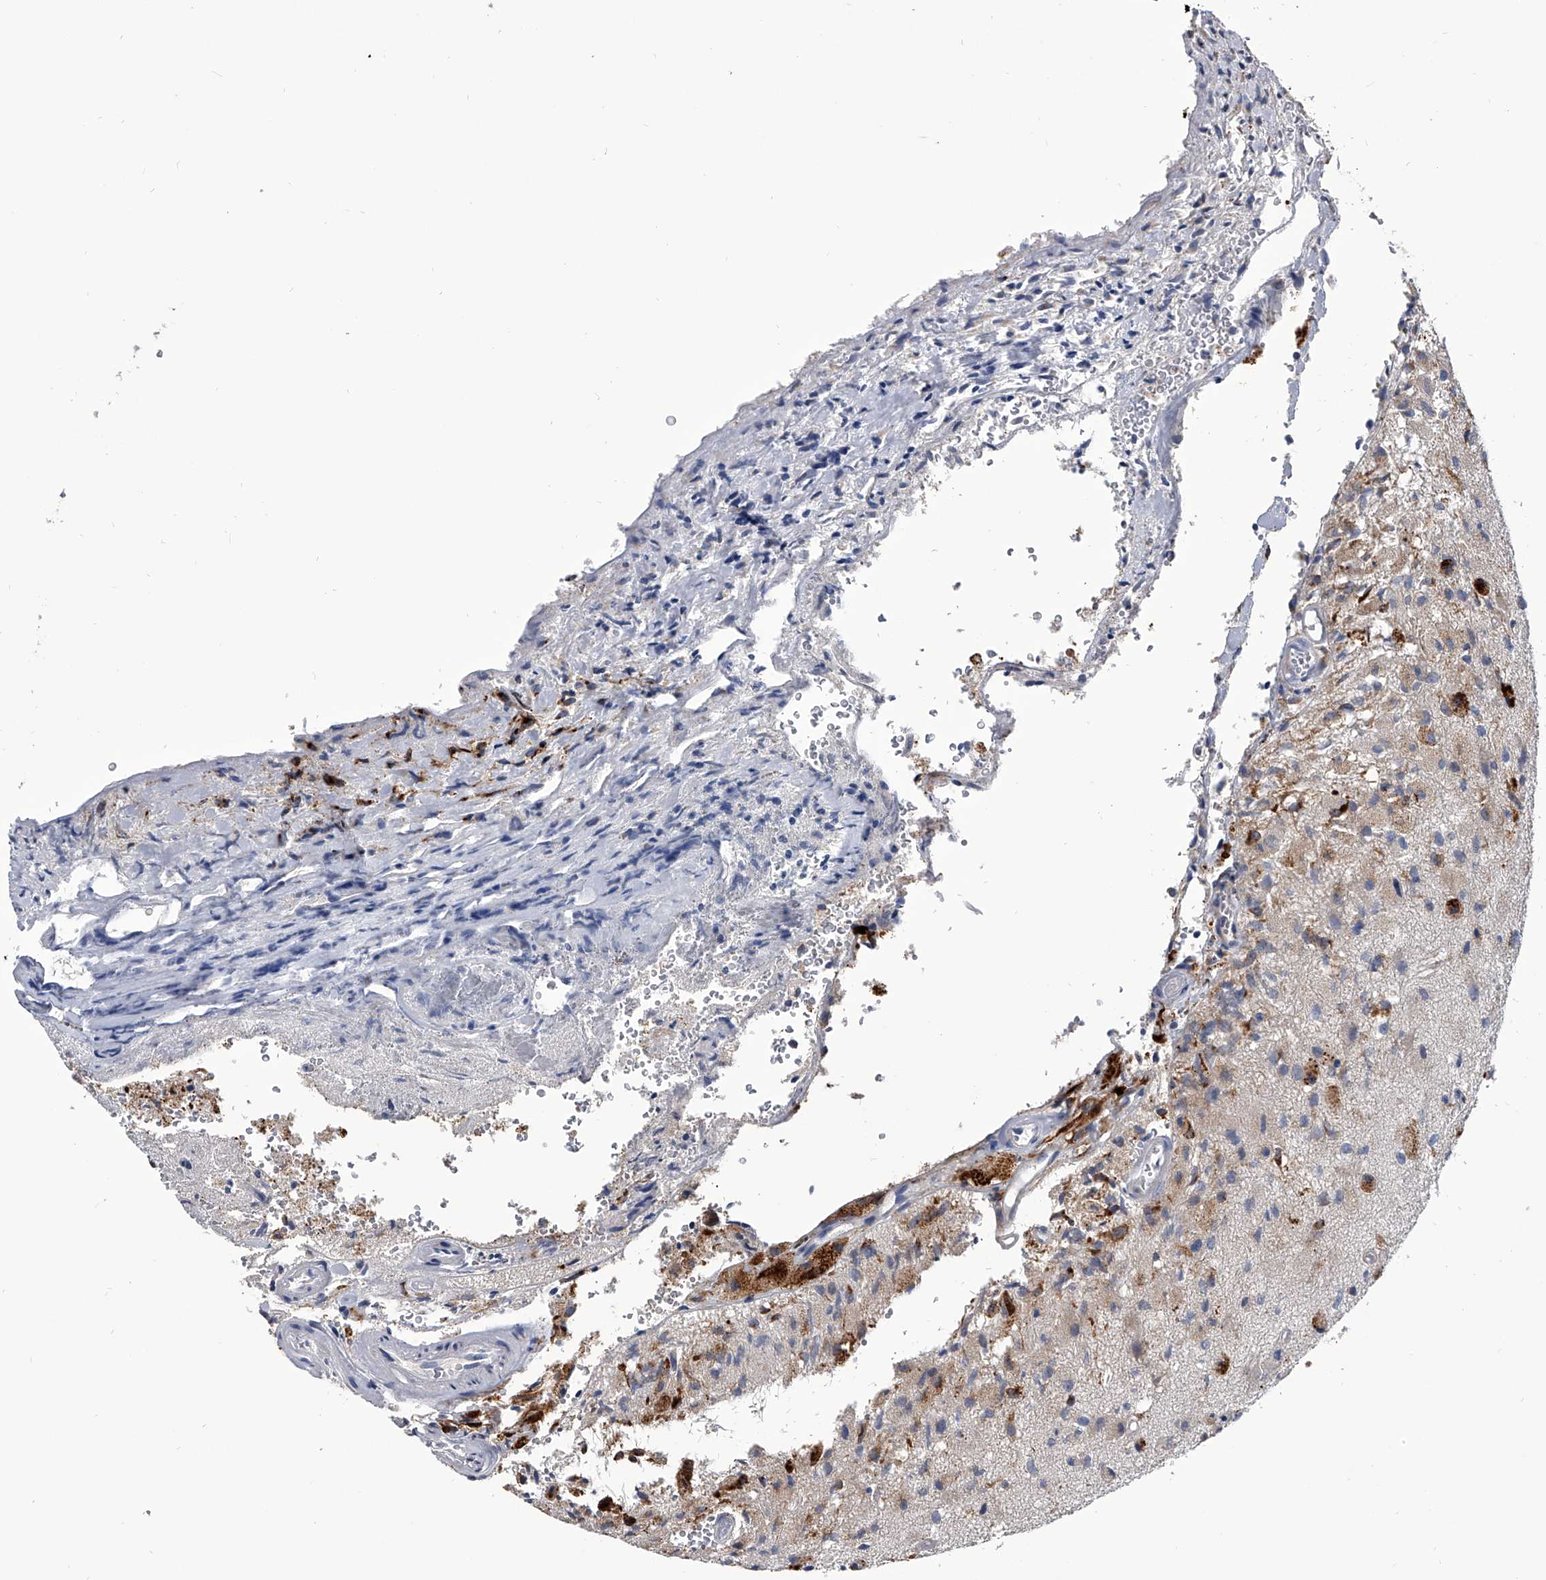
{"staining": {"intensity": "weak", "quantity": "<25%", "location": "cytoplasmic/membranous"}, "tissue": "glioma", "cell_type": "Tumor cells", "image_type": "cancer", "snomed": [{"axis": "morphology", "description": "Normal tissue, NOS"}, {"axis": "morphology", "description": "Glioma, malignant, High grade"}, {"axis": "topography", "description": "Cerebral cortex"}], "caption": "This is an immunohistochemistry (IHC) image of glioma. There is no expression in tumor cells.", "gene": "SPP1", "patient": {"sex": "male", "age": 77}}